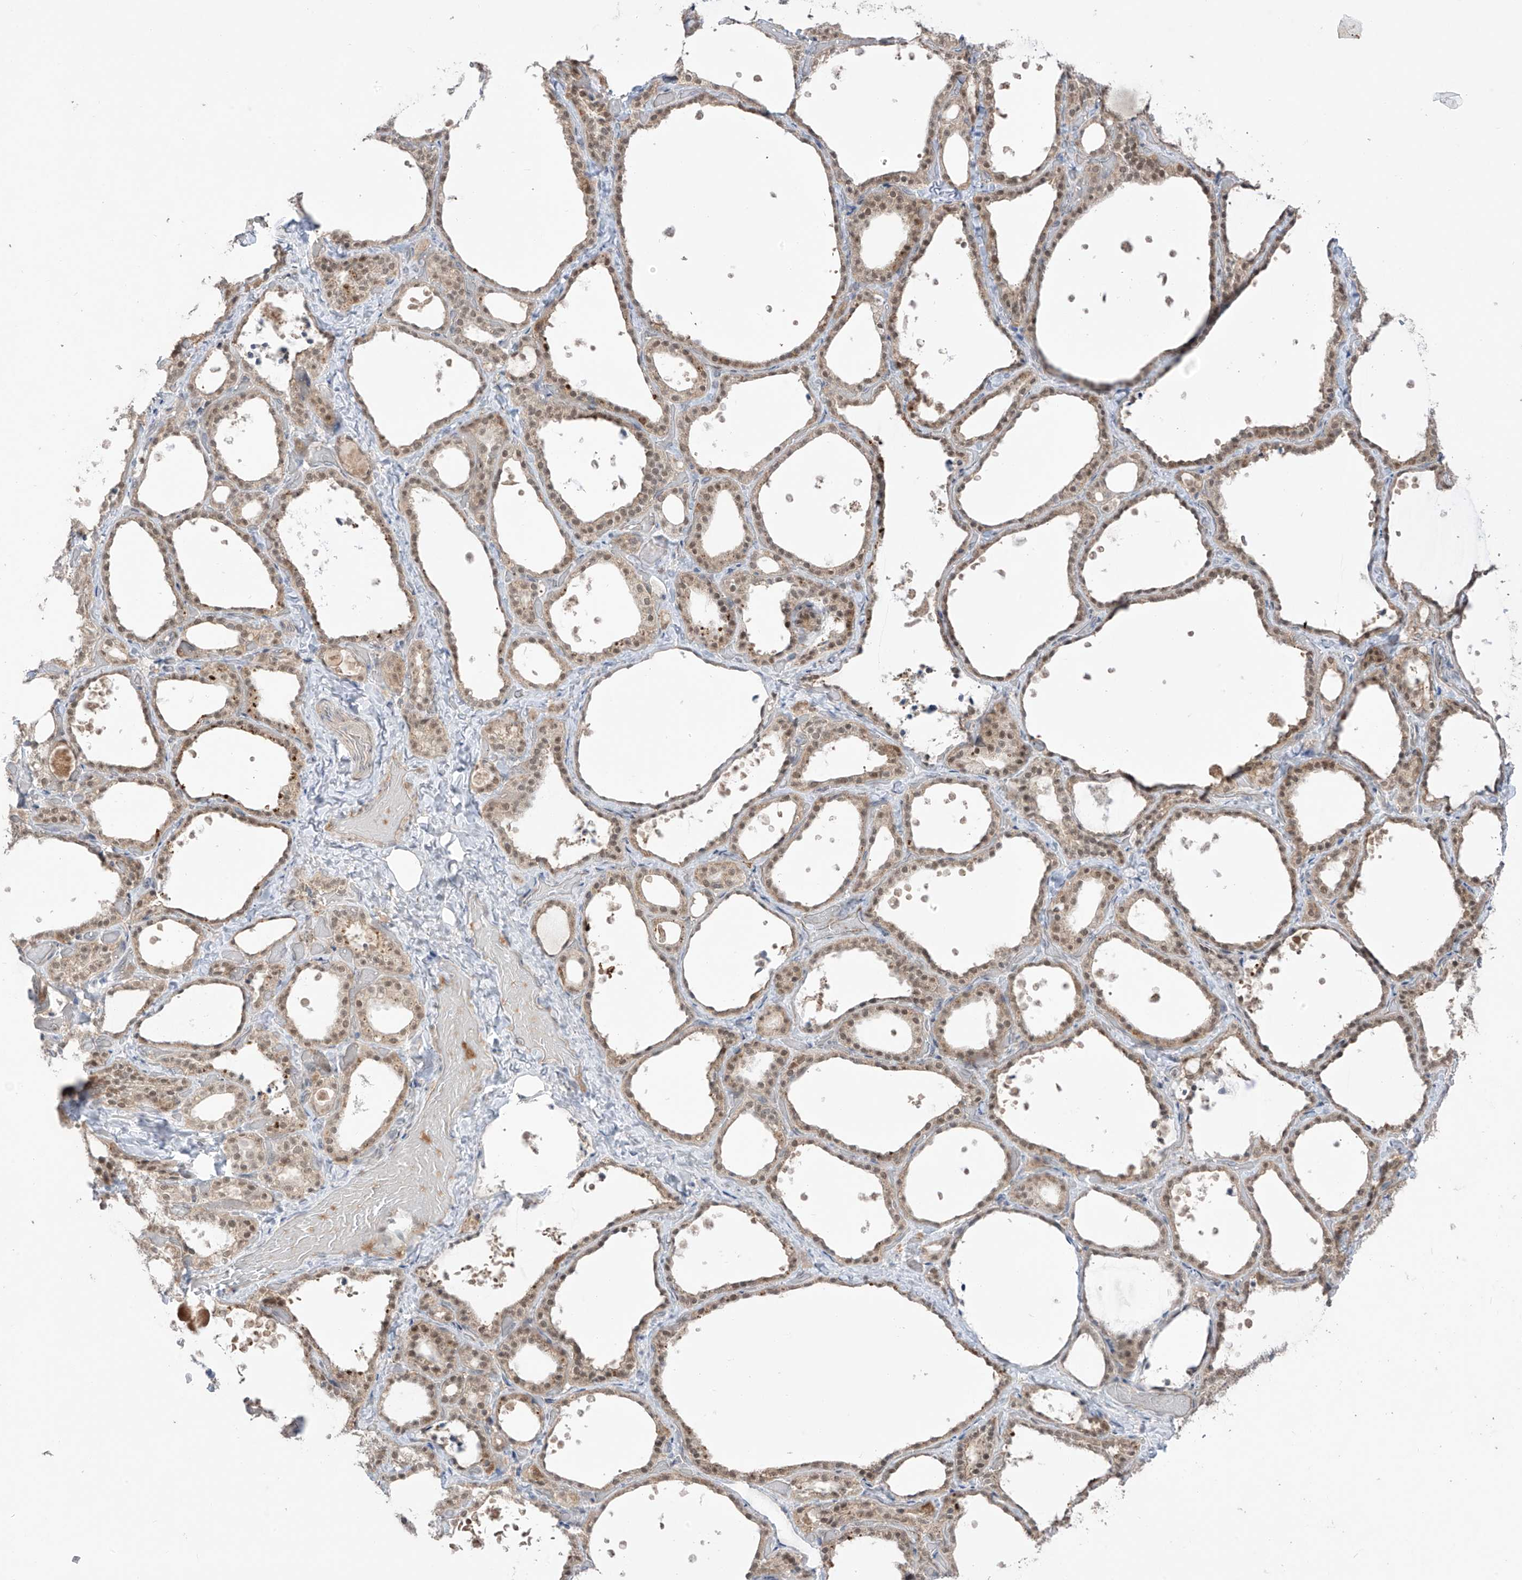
{"staining": {"intensity": "moderate", "quantity": ">75%", "location": "cytoplasmic/membranous,nuclear"}, "tissue": "thyroid gland", "cell_type": "Glandular cells", "image_type": "normal", "snomed": [{"axis": "morphology", "description": "Normal tissue, NOS"}, {"axis": "topography", "description": "Thyroid gland"}], "caption": "Glandular cells display medium levels of moderate cytoplasmic/membranous,nuclear staining in approximately >75% of cells in unremarkable thyroid gland.", "gene": "OGT", "patient": {"sex": "female", "age": 44}}